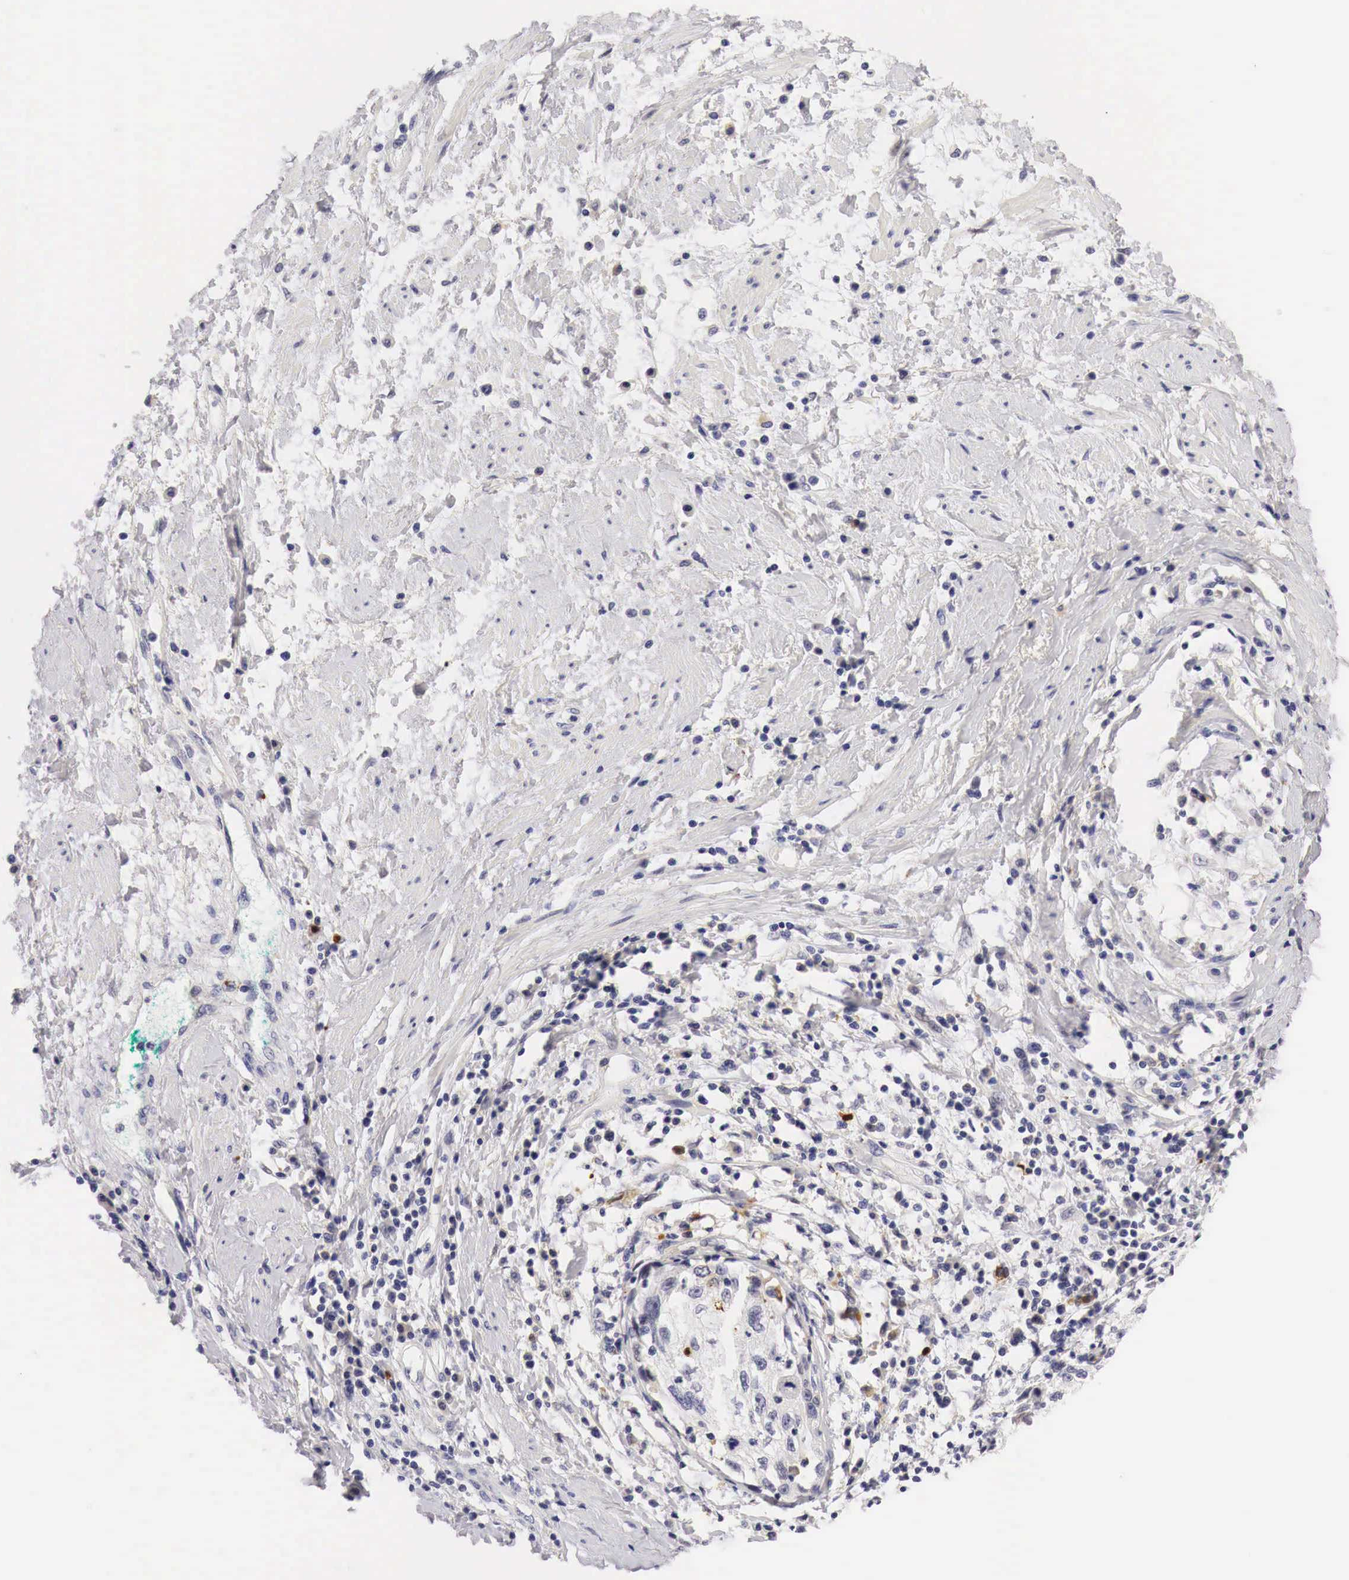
{"staining": {"intensity": "weak", "quantity": "<25%", "location": "cytoplasmic/membranous"}, "tissue": "cervical cancer", "cell_type": "Tumor cells", "image_type": "cancer", "snomed": [{"axis": "morphology", "description": "Squamous cell carcinoma, NOS"}, {"axis": "topography", "description": "Cervix"}], "caption": "Tumor cells are negative for brown protein staining in squamous cell carcinoma (cervical).", "gene": "CASP3", "patient": {"sex": "female", "age": 57}}